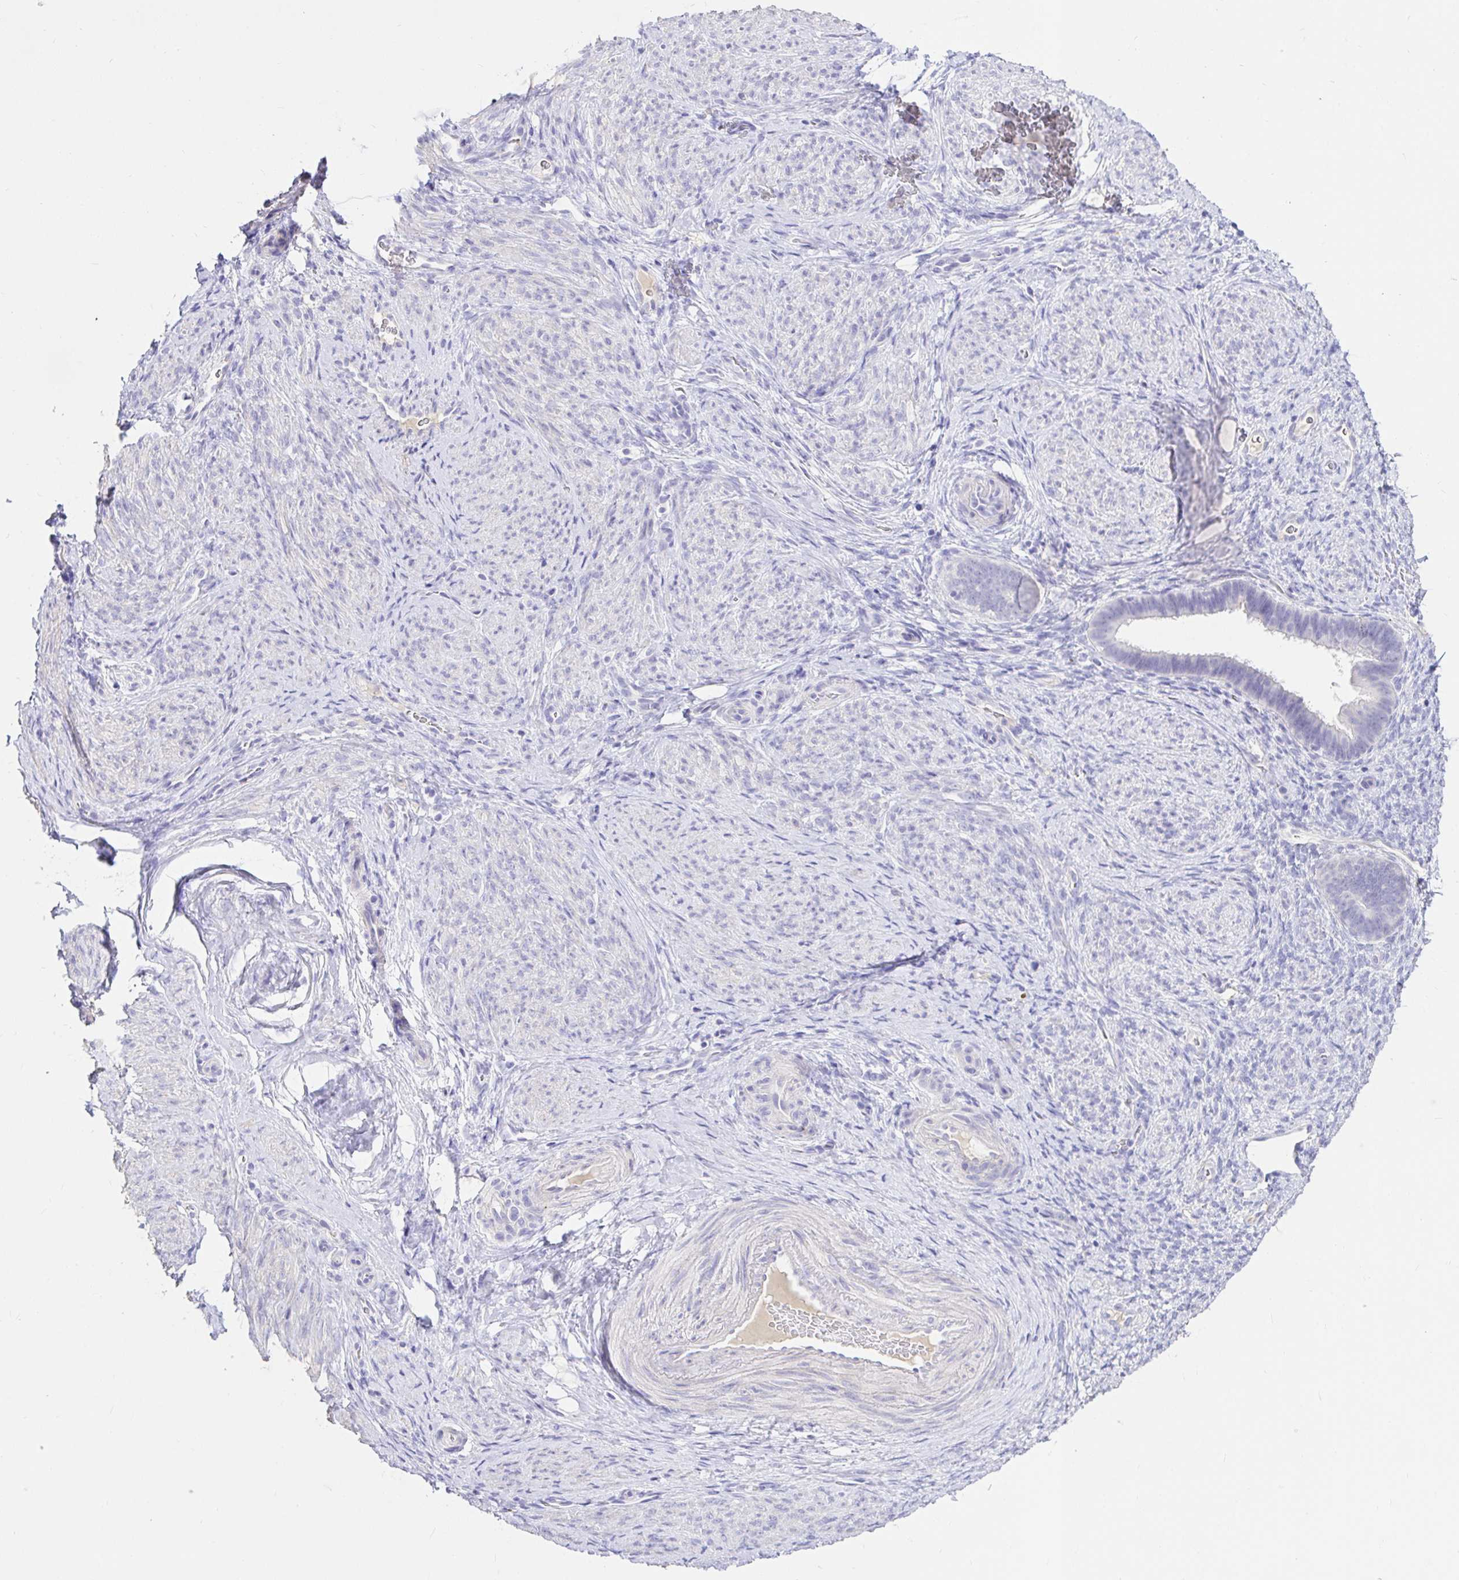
{"staining": {"intensity": "negative", "quantity": "none", "location": "none"}, "tissue": "endometrium", "cell_type": "Cells in endometrial stroma", "image_type": "normal", "snomed": [{"axis": "morphology", "description": "Normal tissue, NOS"}, {"axis": "topography", "description": "Endometrium"}], "caption": "Protein analysis of benign endometrium exhibits no significant expression in cells in endometrial stroma. The staining was performed using DAB to visualize the protein expression in brown, while the nuclei were stained in blue with hematoxylin (Magnification: 20x).", "gene": "CDO1", "patient": {"sex": "female", "age": 34}}